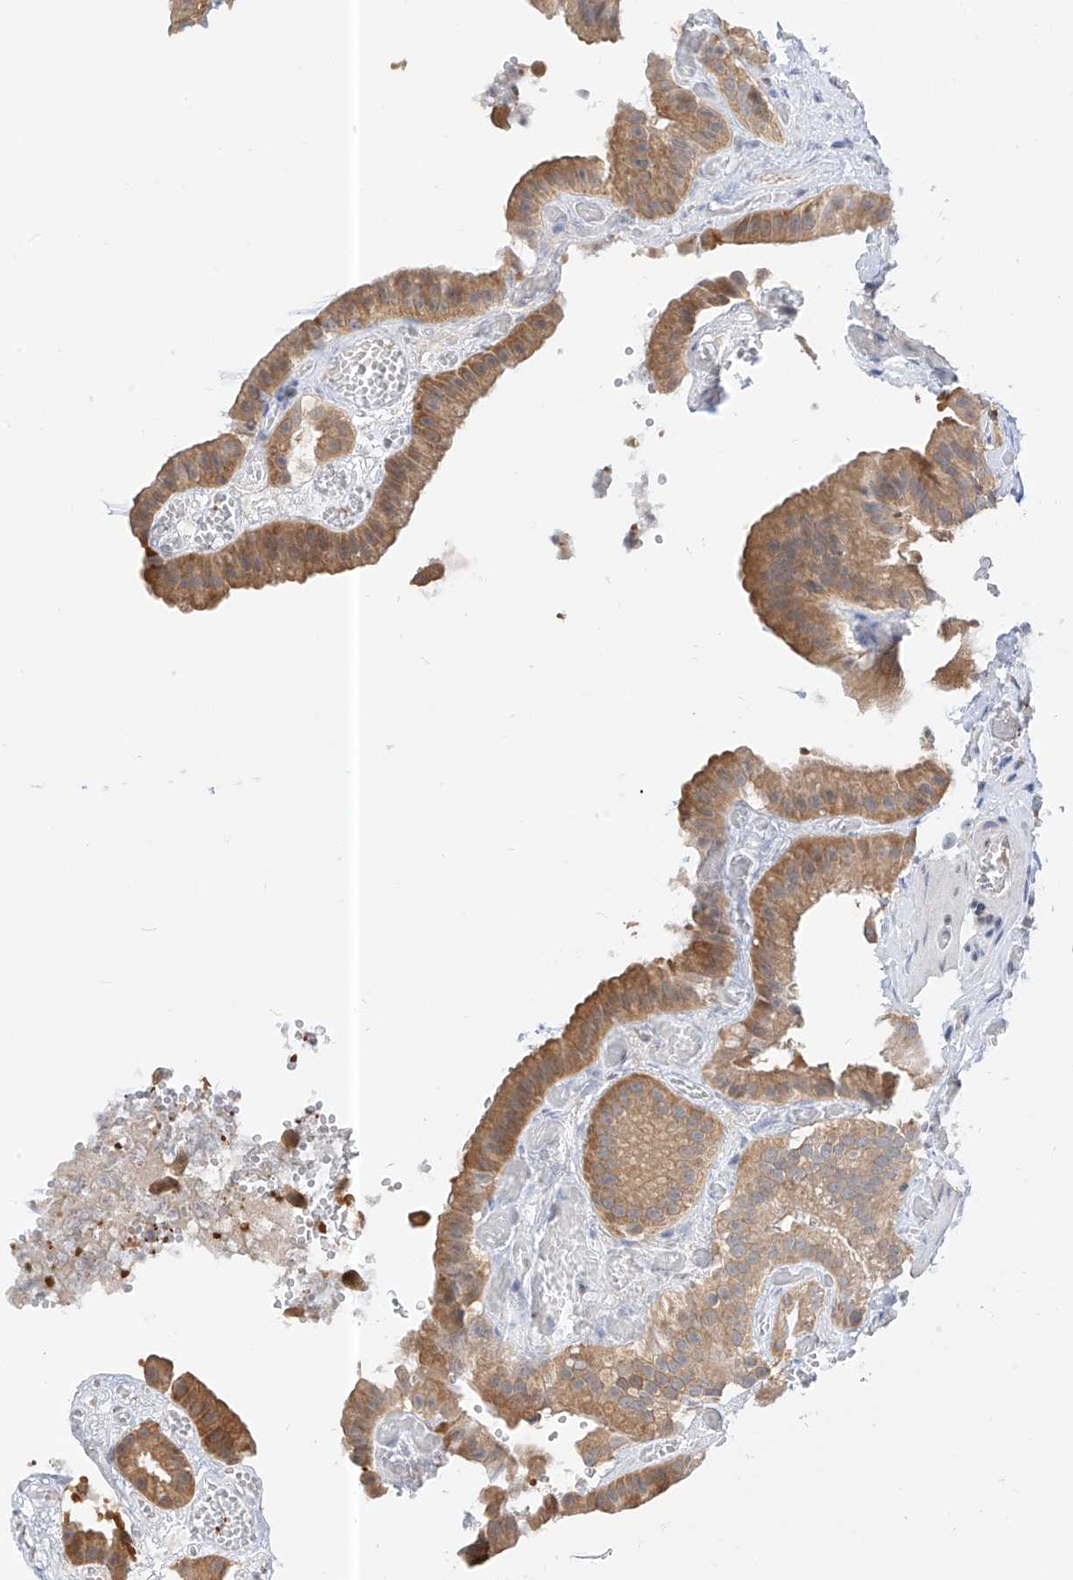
{"staining": {"intensity": "moderate", "quantity": ">75%", "location": "cytoplasmic/membranous"}, "tissue": "gallbladder", "cell_type": "Glandular cells", "image_type": "normal", "snomed": [{"axis": "morphology", "description": "Normal tissue, NOS"}, {"axis": "topography", "description": "Gallbladder"}], "caption": "Approximately >75% of glandular cells in unremarkable human gallbladder exhibit moderate cytoplasmic/membranous protein expression as visualized by brown immunohistochemical staining.", "gene": "PPA2", "patient": {"sex": "female", "age": 64}}